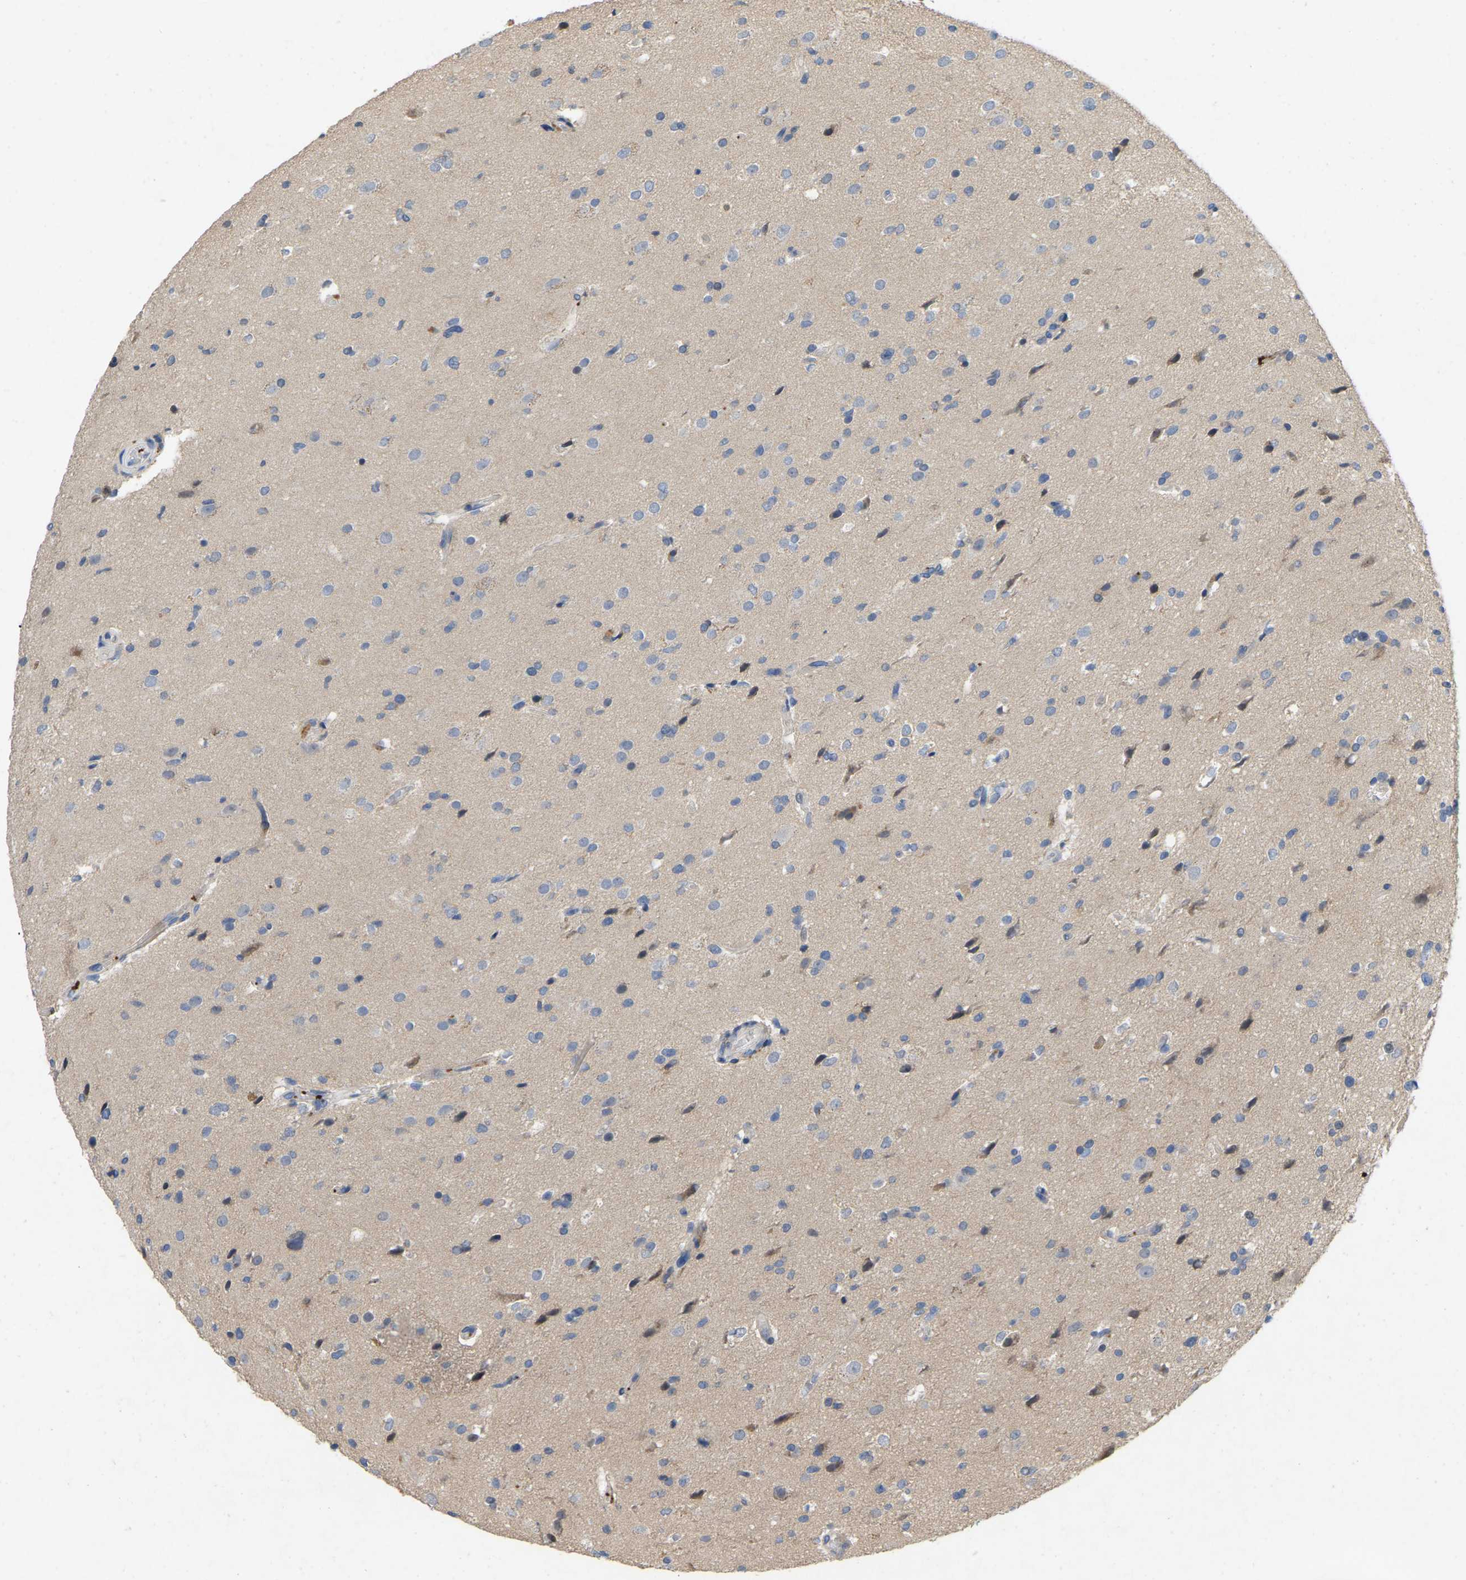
{"staining": {"intensity": "negative", "quantity": "none", "location": "none"}, "tissue": "glioma", "cell_type": "Tumor cells", "image_type": "cancer", "snomed": [{"axis": "morphology", "description": "Glioma, malignant, High grade"}, {"axis": "topography", "description": "Brain"}], "caption": "Tumor cells are negative for protein expression in human glioma. (Brightfield microscopy of DAB (3,3'-diaminobenzidine) immunohistochemistry at high magnification).", "gene": "RHEB", "patient": {"sex": "male", "age": 33}}